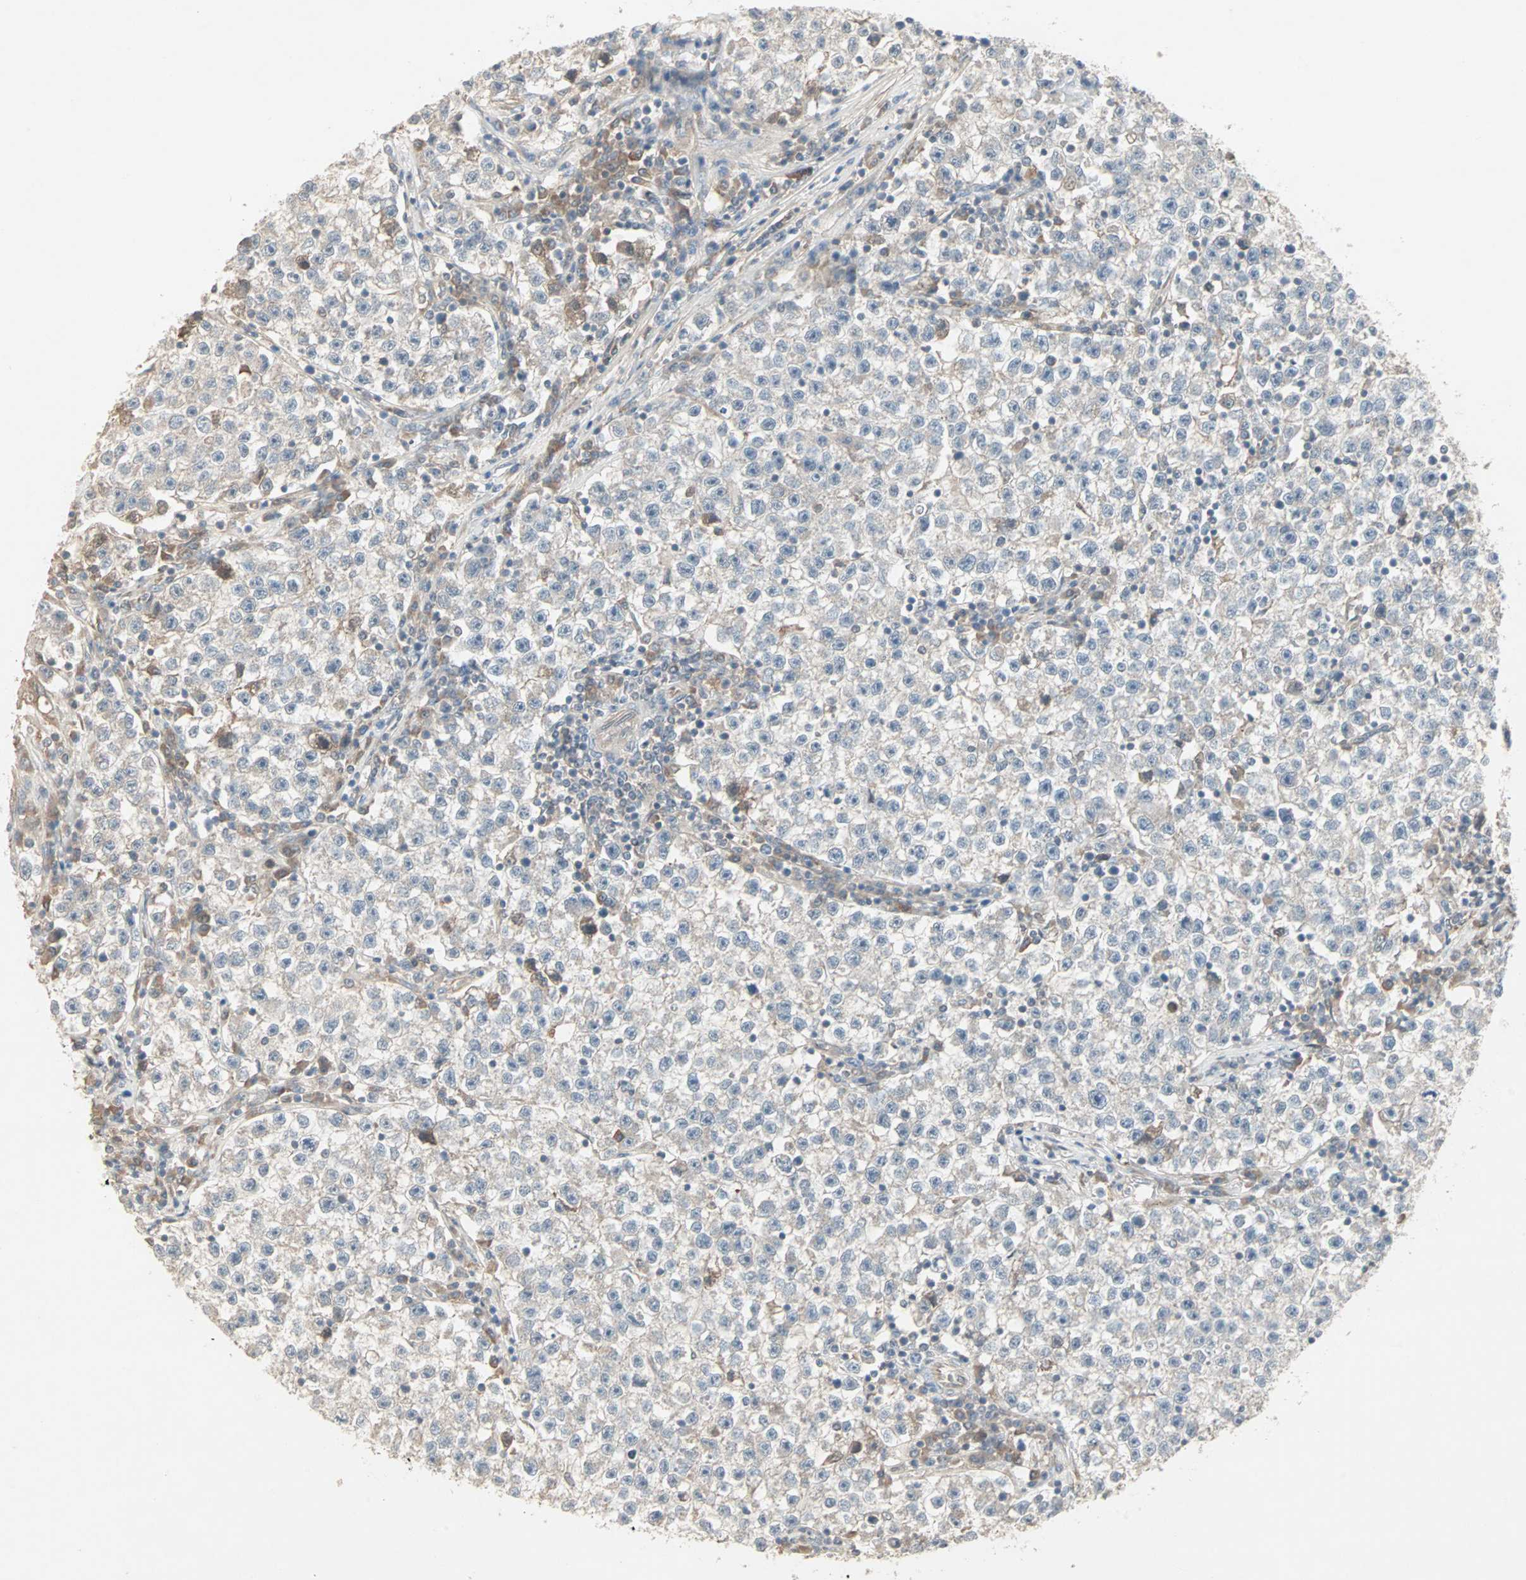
{"staining": {"intensity": "negative", "quantity": "none", "location": "none"}, "tissue": "testis cancer", "cell_type": "Tumor cells", "image_type": "cancer", "snomed": [{"axis": "morphology", "description": "Seminoma, NOS"}, {"axis": "topography", "description": "Testis"}], "caption": "Human testis cancer (seminoma) stained for a protein using immunohistochemistry (IHC) displays no staining in tumor cells.", "gene": "JMJD7-PLA2G4B", "patient": {"sex": "male", "age": 22}}